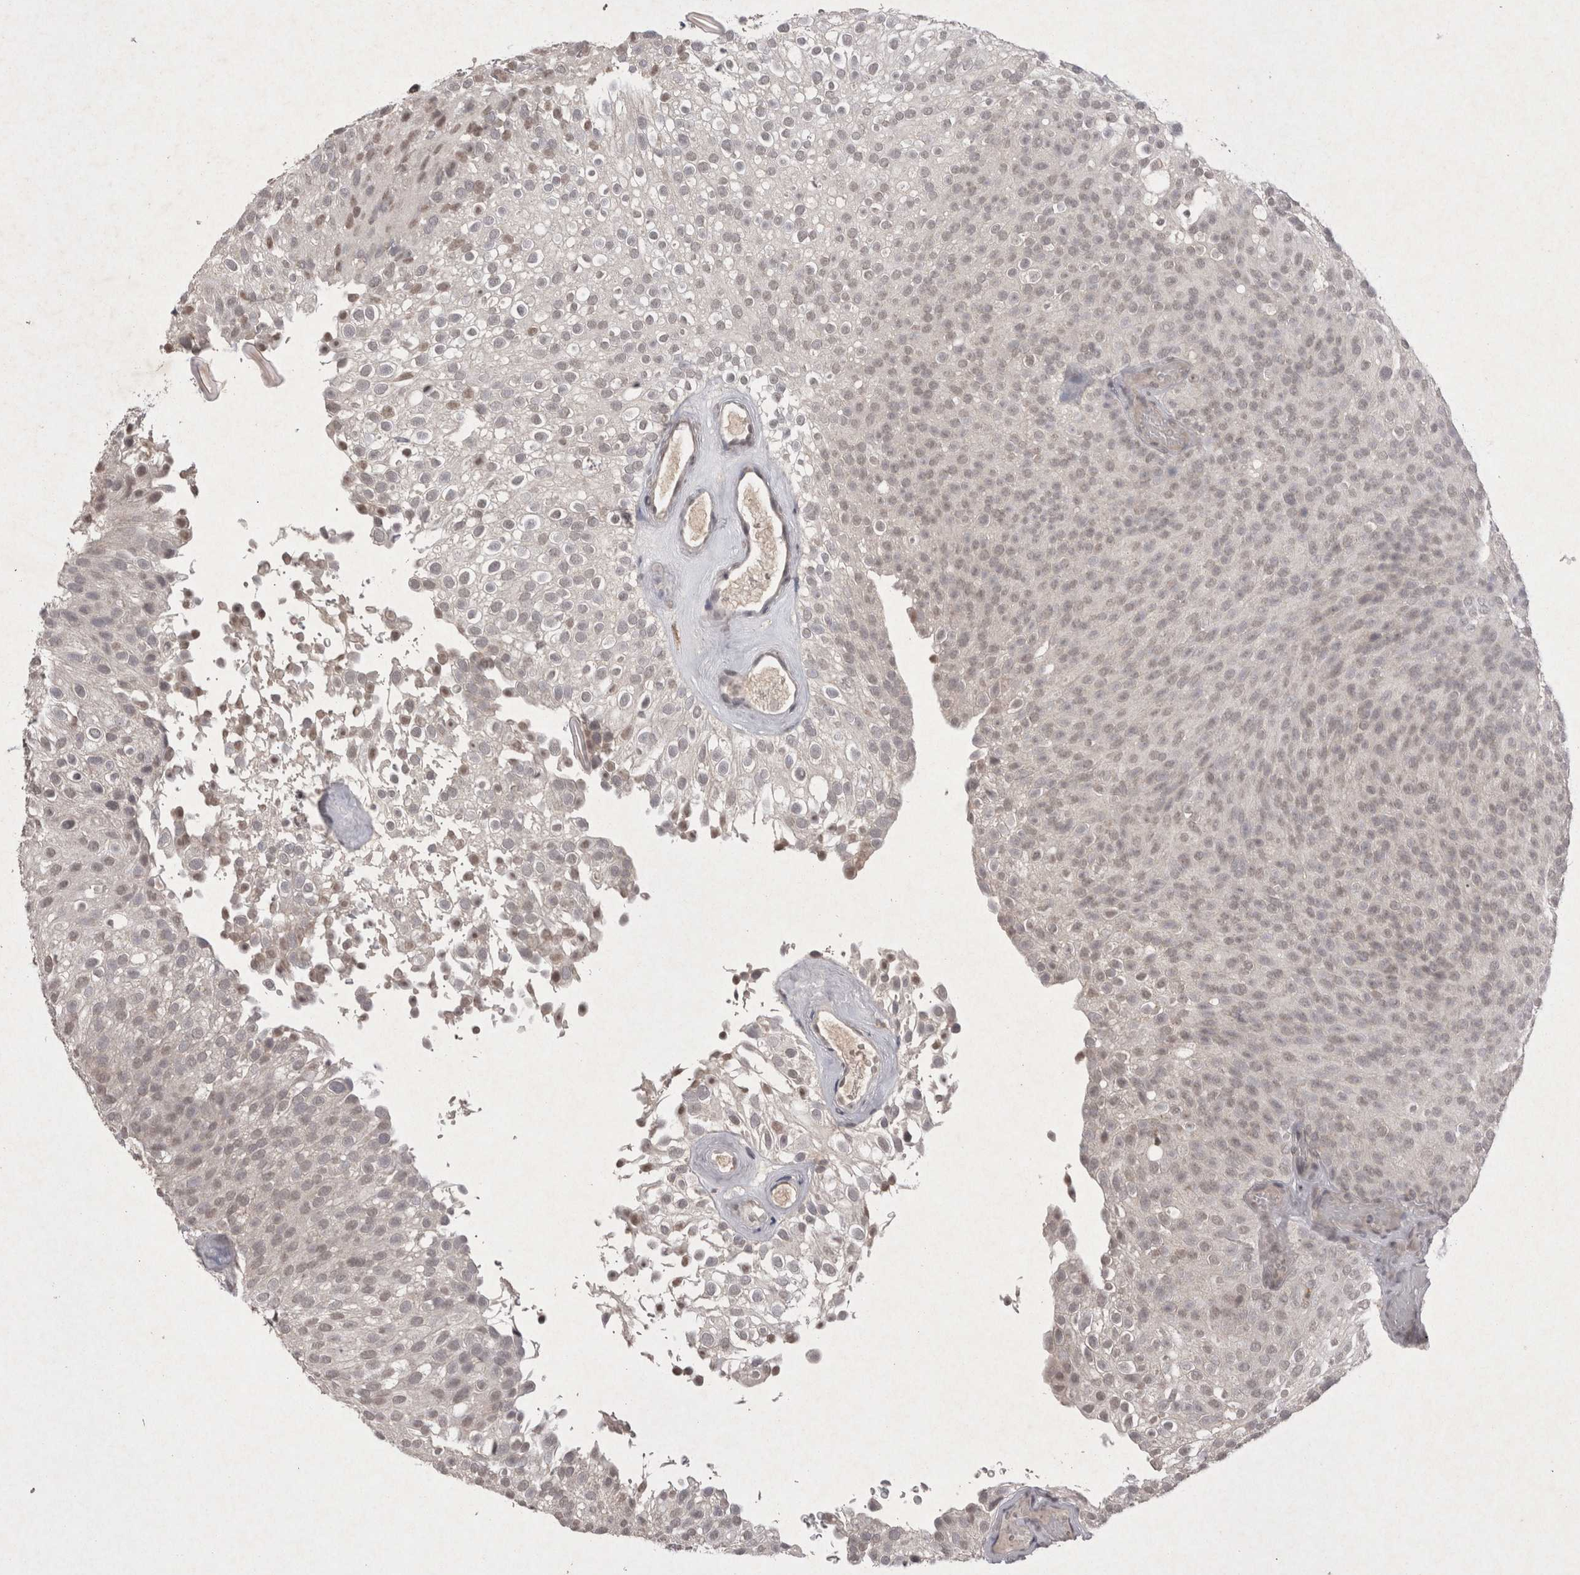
{"staining": {"intensity": "negative", "quantity": "none", "location": "none"}, "tissue": "urothelial cancer", "cell_type": "Tumor cells", "image_type": "cancer", "snomed": [{"axis": "morphology", "description": "Urothelial carcinoma, Low grade"}, {"axis": "topography", "description": "Urinary bladder"}], "caption": "Urothelial cancer was stained to show a protein in brown. There is no significant expression in tumor cells. (Stains: DAB immunohistochemistry with hematoxylin counter stain, Microscopy: brightfield microscopy at high magnification).", "gene": "LYVE1", "patient": {"sex": "male", "age": 78}}